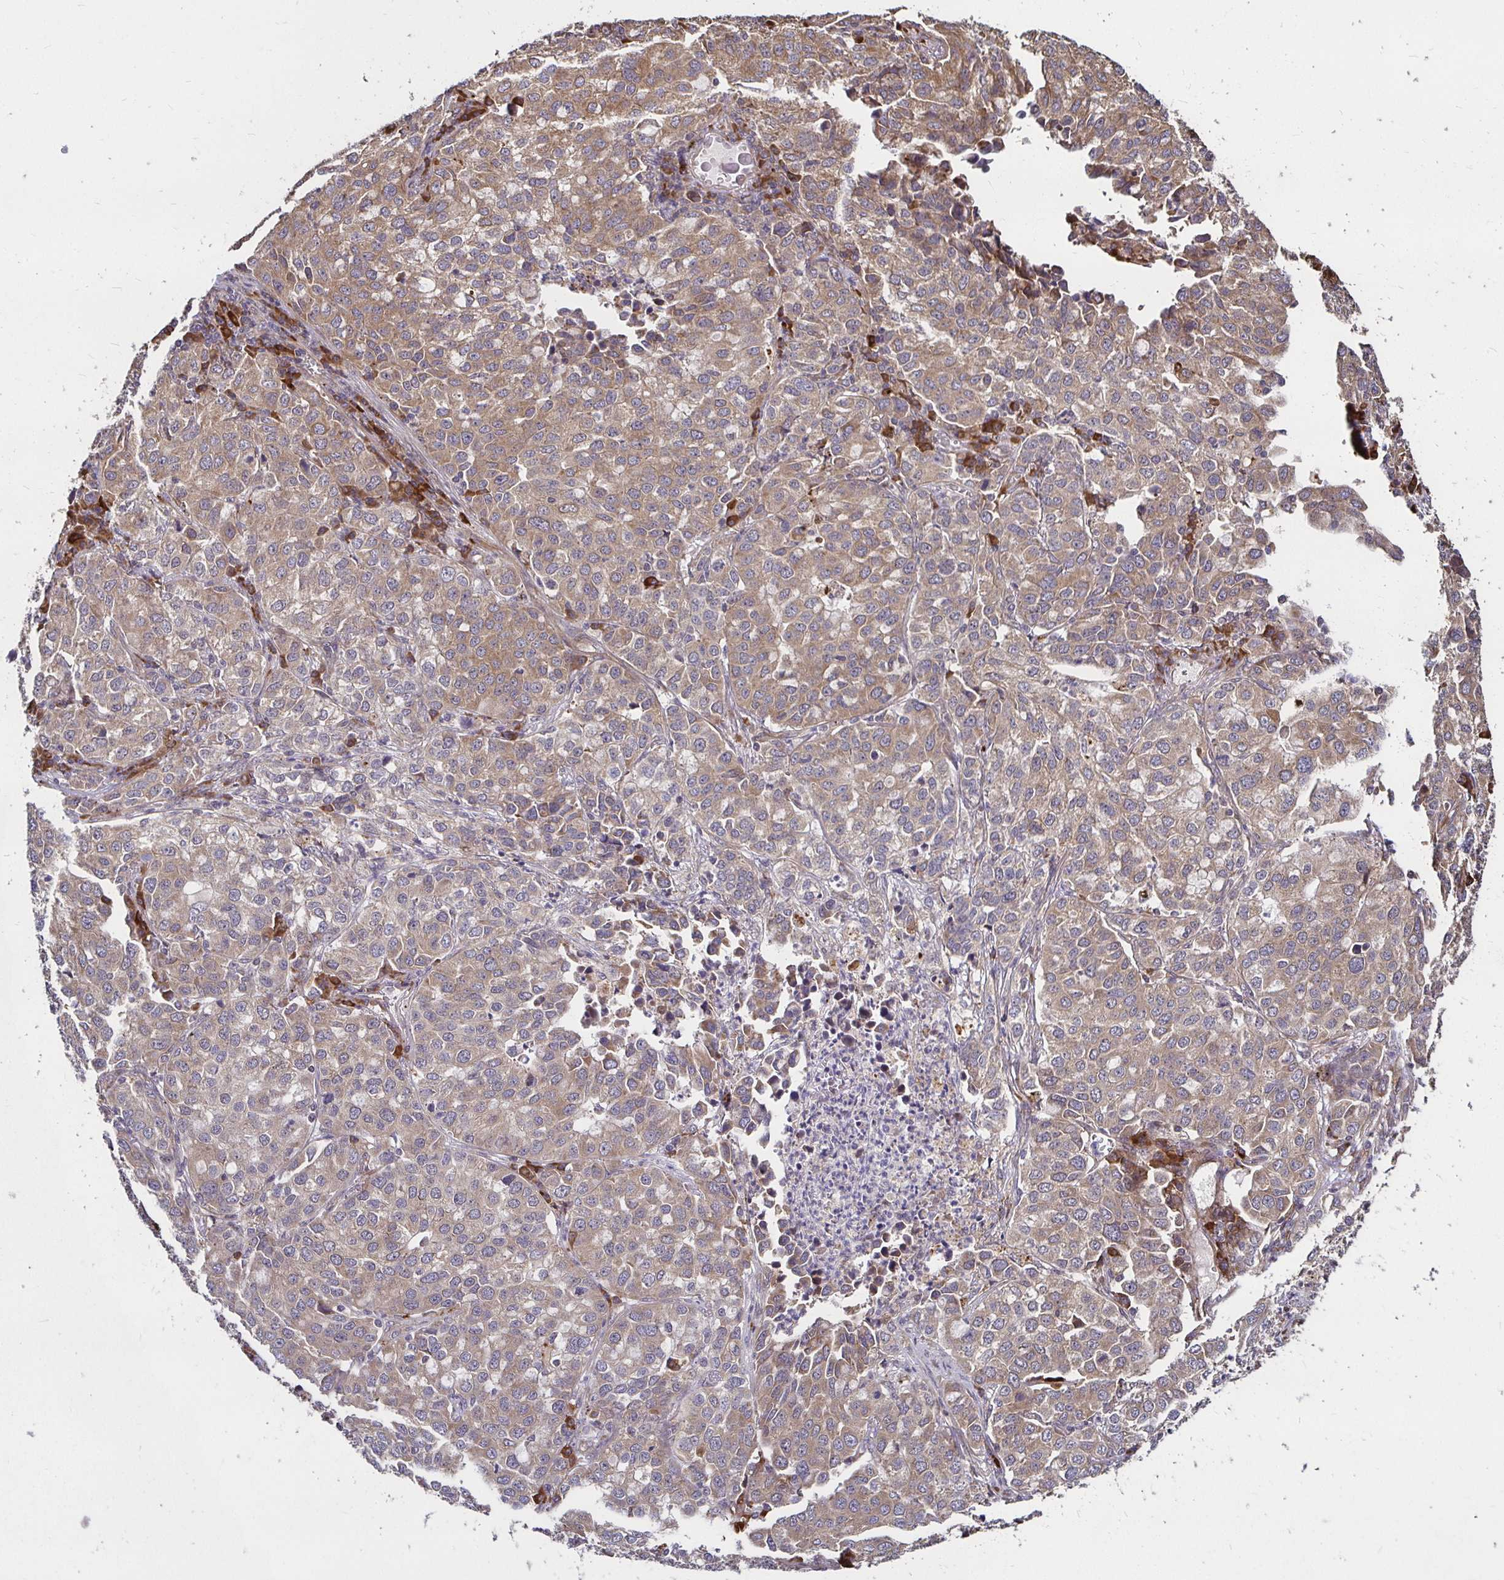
{"staining": {"intensity": "moderate", "quantity": ">75%", "location": "cytoplasmic/membranous"}, "tissue": "lung cancer", "cell_type": "Tumor cells", "image_type": "cancer", "snomed": [{"axis": "morphology", "description": "Adenocarcinoma, NOS"}, {"axis": "morphology", "description": "Adenocarcinoma, metastatic, NOS"}, {"axis": "topography", "description": "Lymph node"}, {"axis": "topography", "description": "Lung"}], "caption": "Immunohistochemical staining of human lung adenocarcinoma reveals medium levels of moderate cytoplasmic/membranous staining in approximately >75% of tumor cells. The staining is performed using DAB brown chromogen to label protein expression. The nuclei are counter-stained blue using hematoxylin.", "gene": "MLST8", "patient": {"sex": "female", "age": 65}}